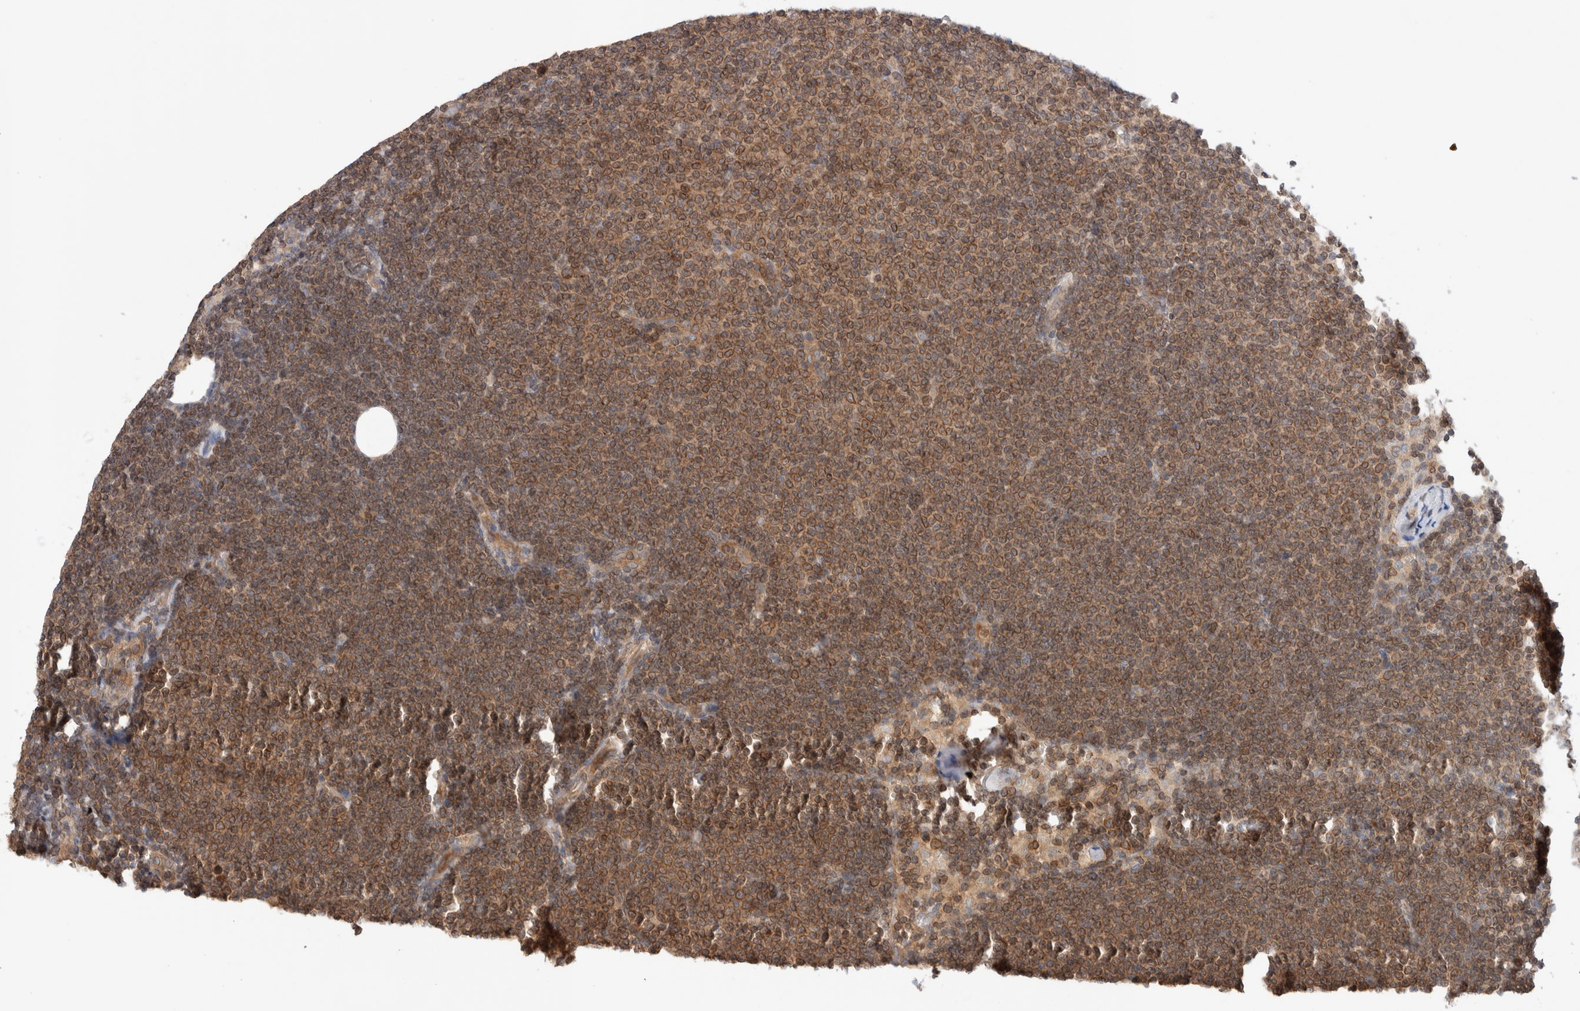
{"staining": {"intensity": "moderate", "quantity": ">75%", "location": "cytoplasmic/membranous,nuclear"}, "tissue": "lymphoma", "cell_type": "Tumor cells", "image_type": "cancer", "snomed": [{"axis": "morphology", "description": "Malignant lymphoma, non-Hodgkin's type, Low grade"}, {"axis": "topography", "description": "Lymph node"}], "caption": "Immunohistochemistry (IHC) histopathology image of neoplastic tissue: human lymphoma stained using IHC demonstrates medium levels of moderate protein expression localized specifically in the cytoplasmic/membranous and nuclear of tumor cells, appearing as a cytoplasmic/membranous and nuclear brown color.", "gene": "SIKE1", "patient": {"sex": "female", "age": 53}}